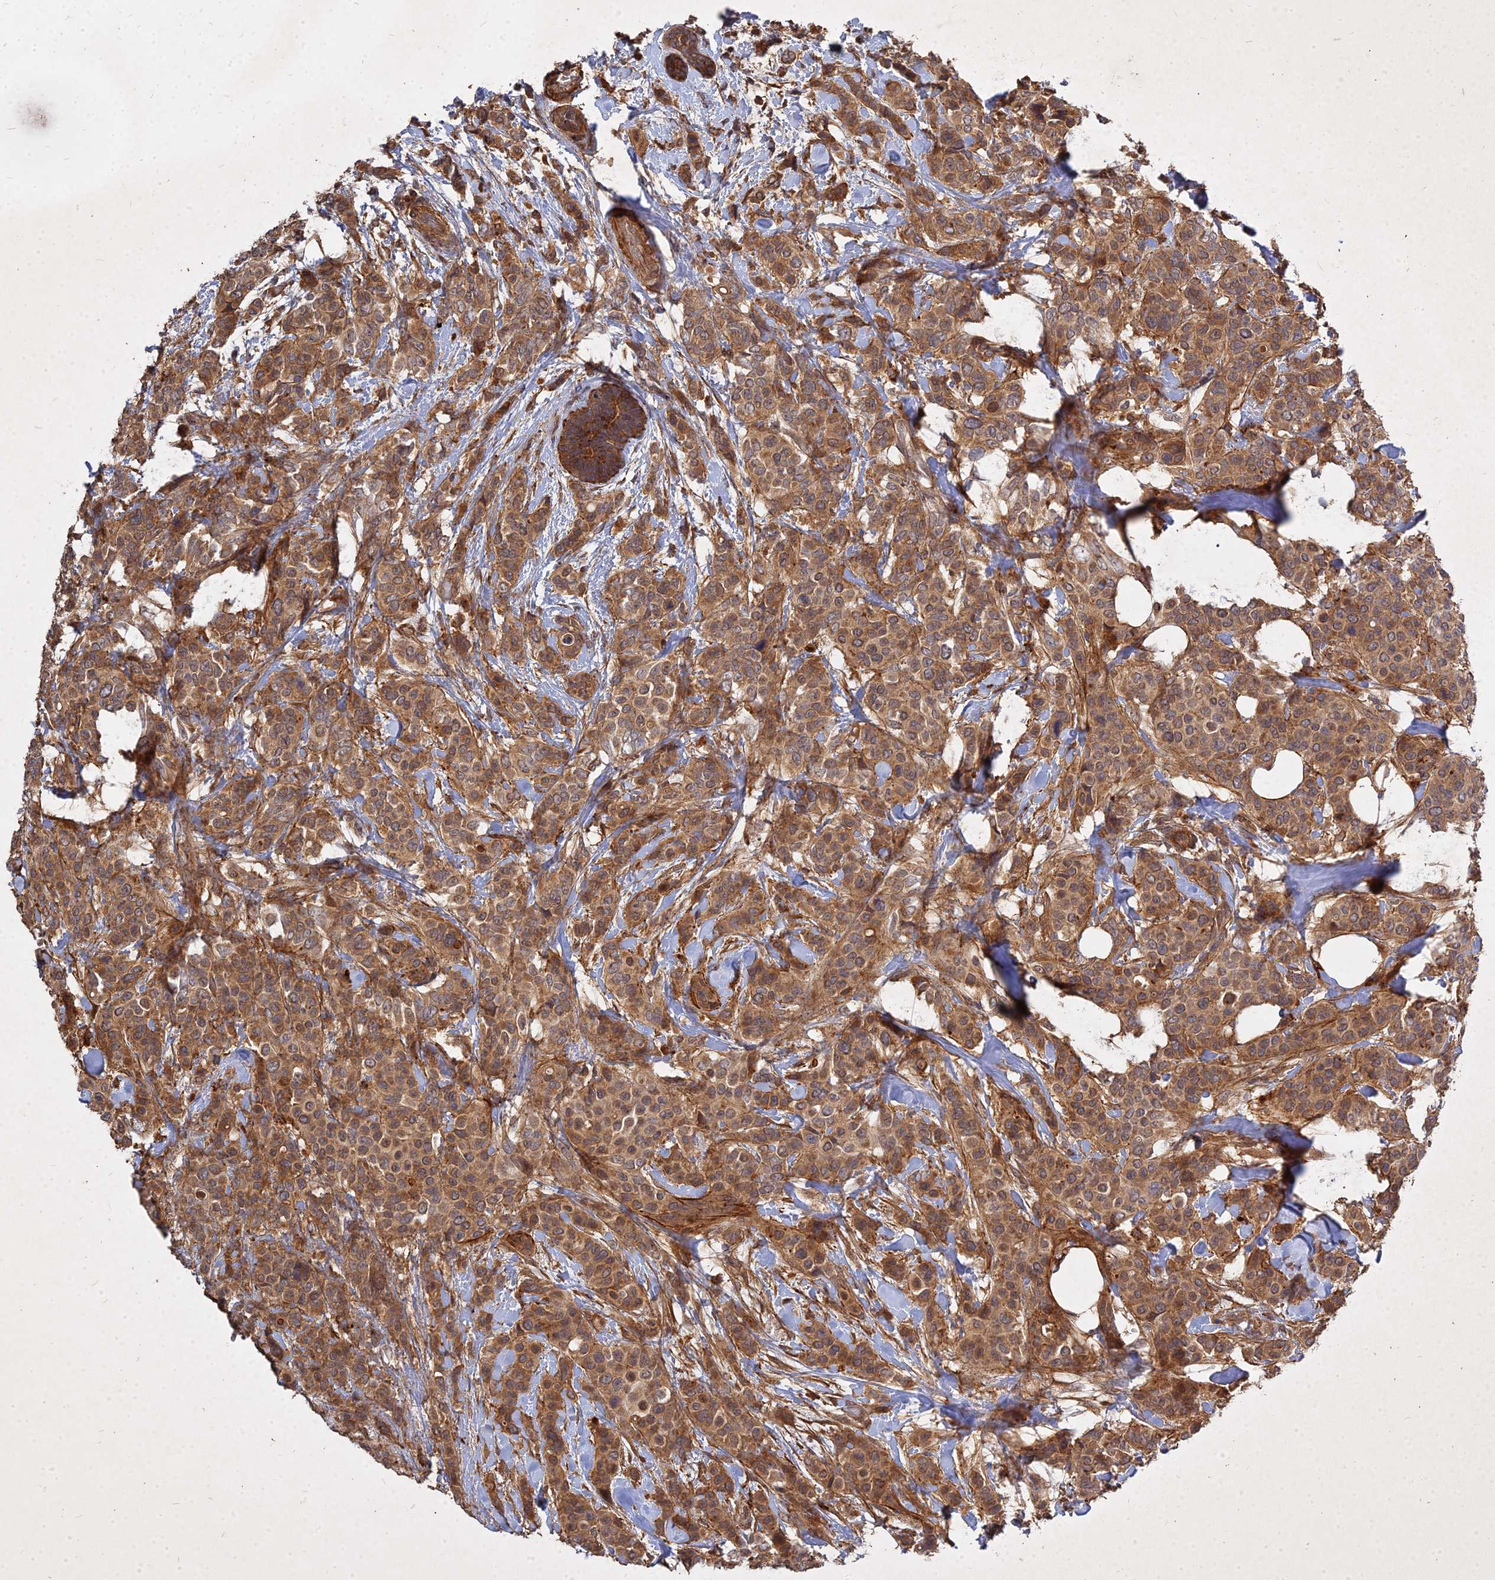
{"staining": {"intensity": "moderate", "quantity": ">75%", "location": "cytoplasmic/membranous,nuclear"}, "tissue": "breast cancer", "cell_type": "Tumor cells", "image_type": "cancer", "snomed": [{"axis": "morphology", "description": "Lobular carcinoma"}, {"axis": "topography", "description": "Breast"}], "caption": "Human breast cancer (lobular carcinoma) stained for a protein (brown) displays moderate cytoplasmic/membranous and nuclear positive staining in about >75% of tumor cells.", "gene": "UBE2W", "patient": {"sex": "female", "age": 51}}